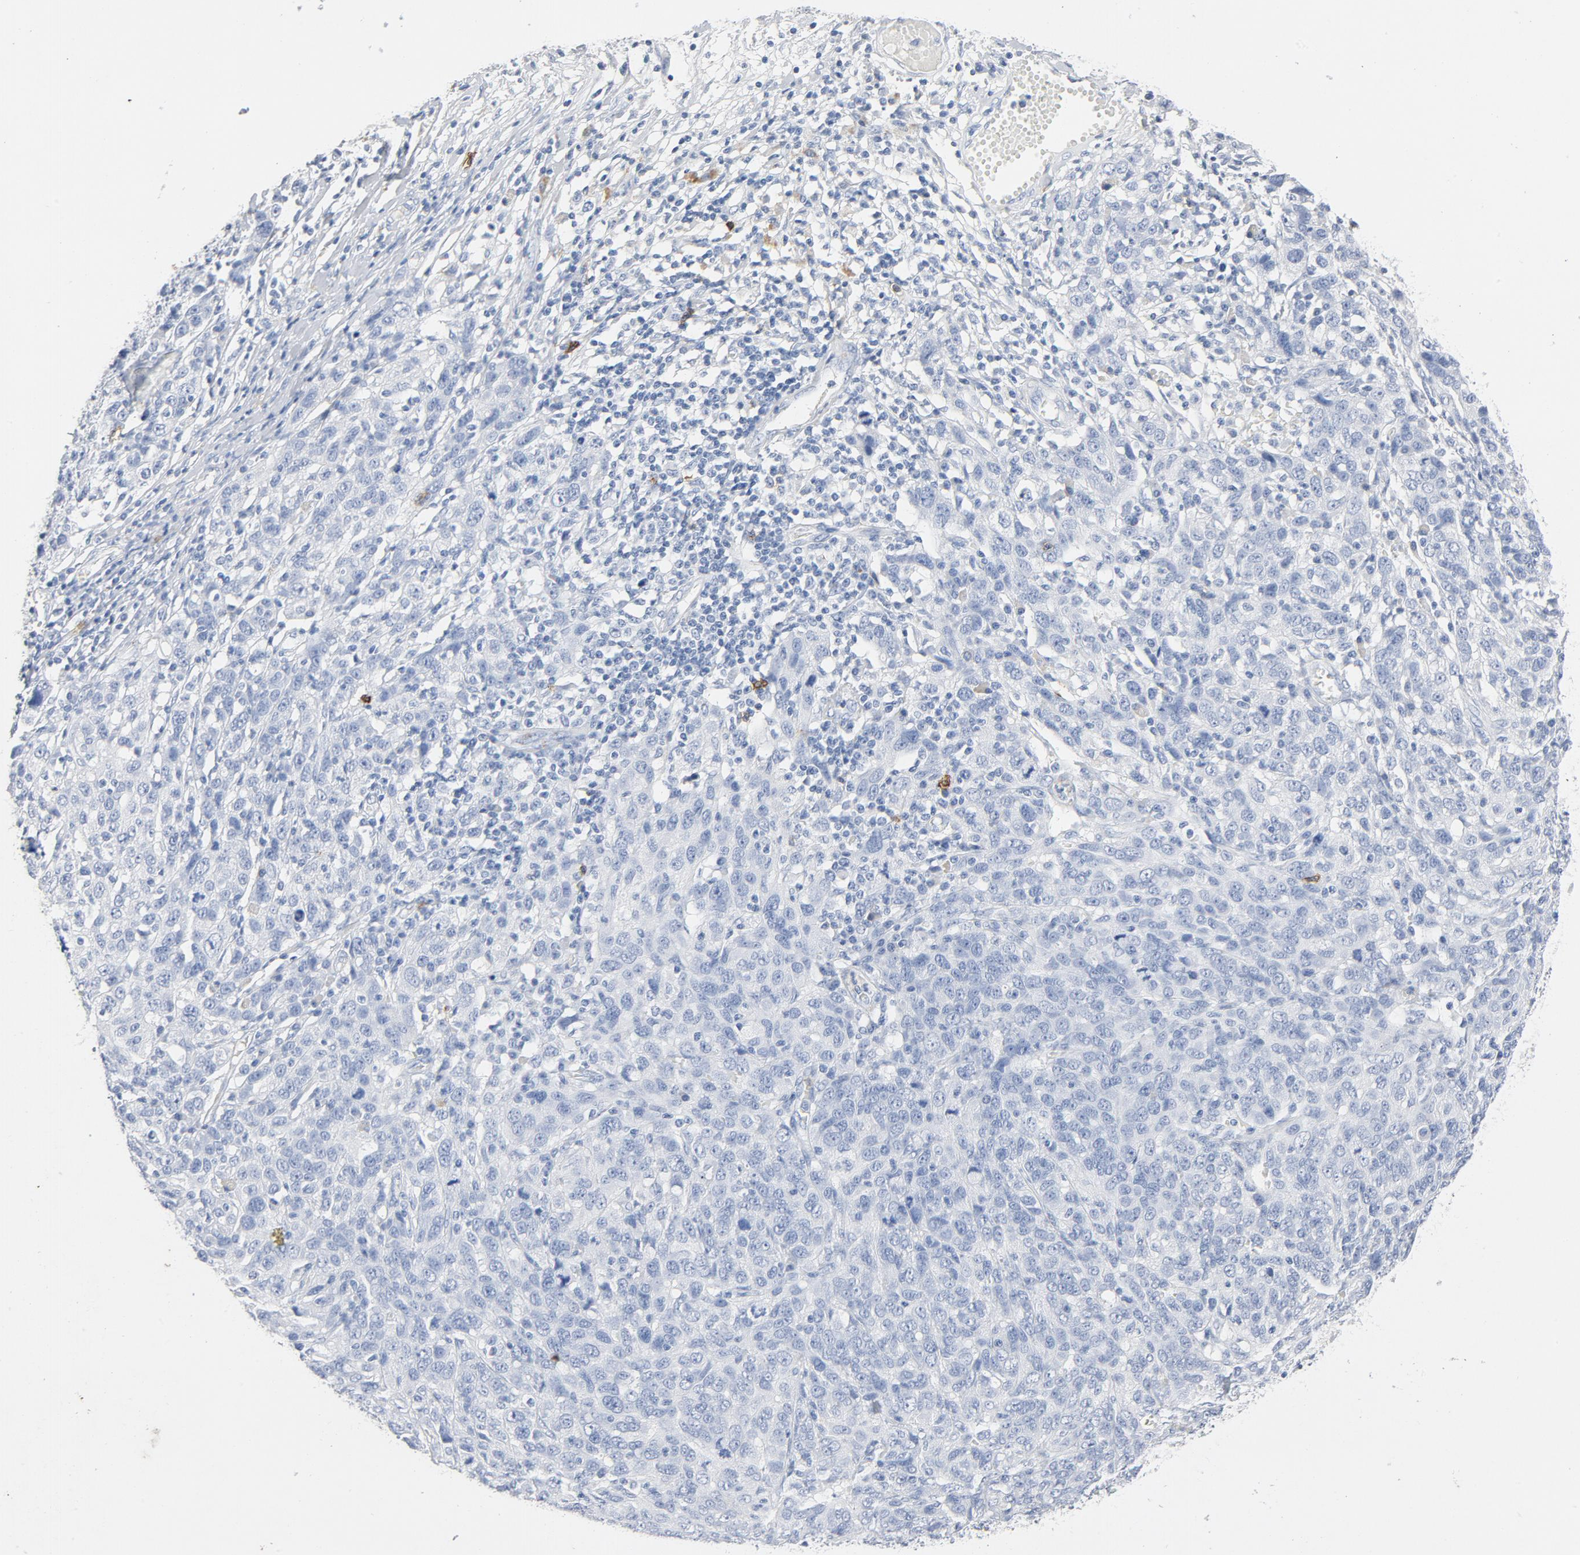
{"staining": {"intensity": "negative", "quantity": "none", "location": "none"}, "tissue": "ovarian cancer", "cell_type": "Tumor cells", "image_type": "cancer", "snomed": [{"axis": "morphology", "description": "Cystadenocarcinoma, serous, NOS"}, {"axis": "topography", "description": "Ovary"}], "caption": "This micrograph is of ovarian cancer stained with IHC to label a protein in brown with the nuclei are counter-stained blue. There is no expression in tumor cells.", "gene": "PTPRB", "patient": {"sex": "female", "age": 71}}